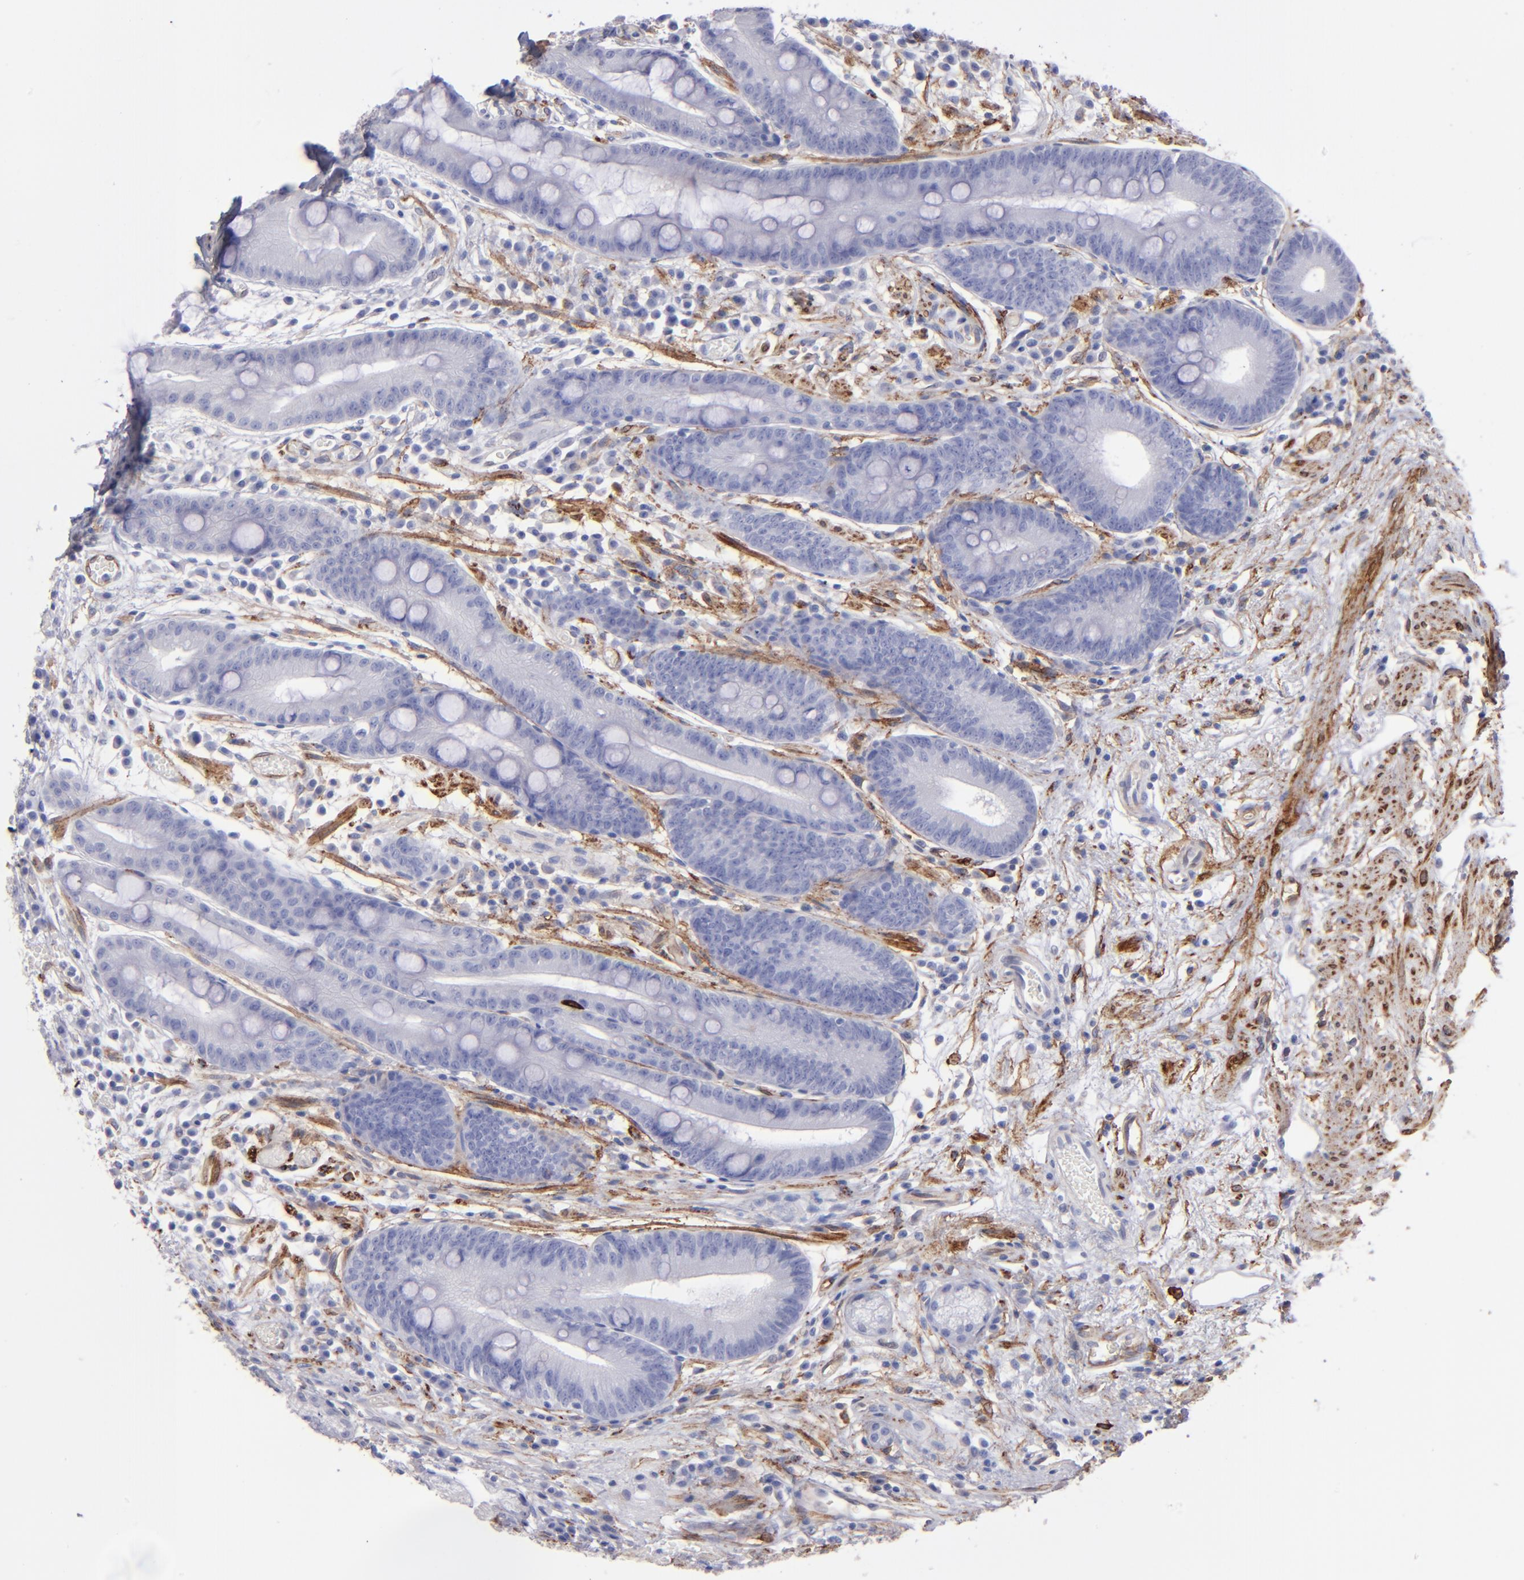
{"staining": {"intensity": "negative", "quantity": "none", "location": "none"}, "tissue": "stomach", "cell_type": "Glandular cells", "image_type": "normal", "snomed": [{"axis": "morphology", "description": "Normal tissue, NOS"}, {"axis": "morphology", "description": "Inflammation, NOS"}, {"axis": "topography", "description": "Stomach, lower"}], "caption": "This is an immunohistochemistry (IHC) micrograph of benign human stomach. There is no expression in glandular cells.", "gene": "AHNAK2", "patient": {"sex": "male", "age": 59}}